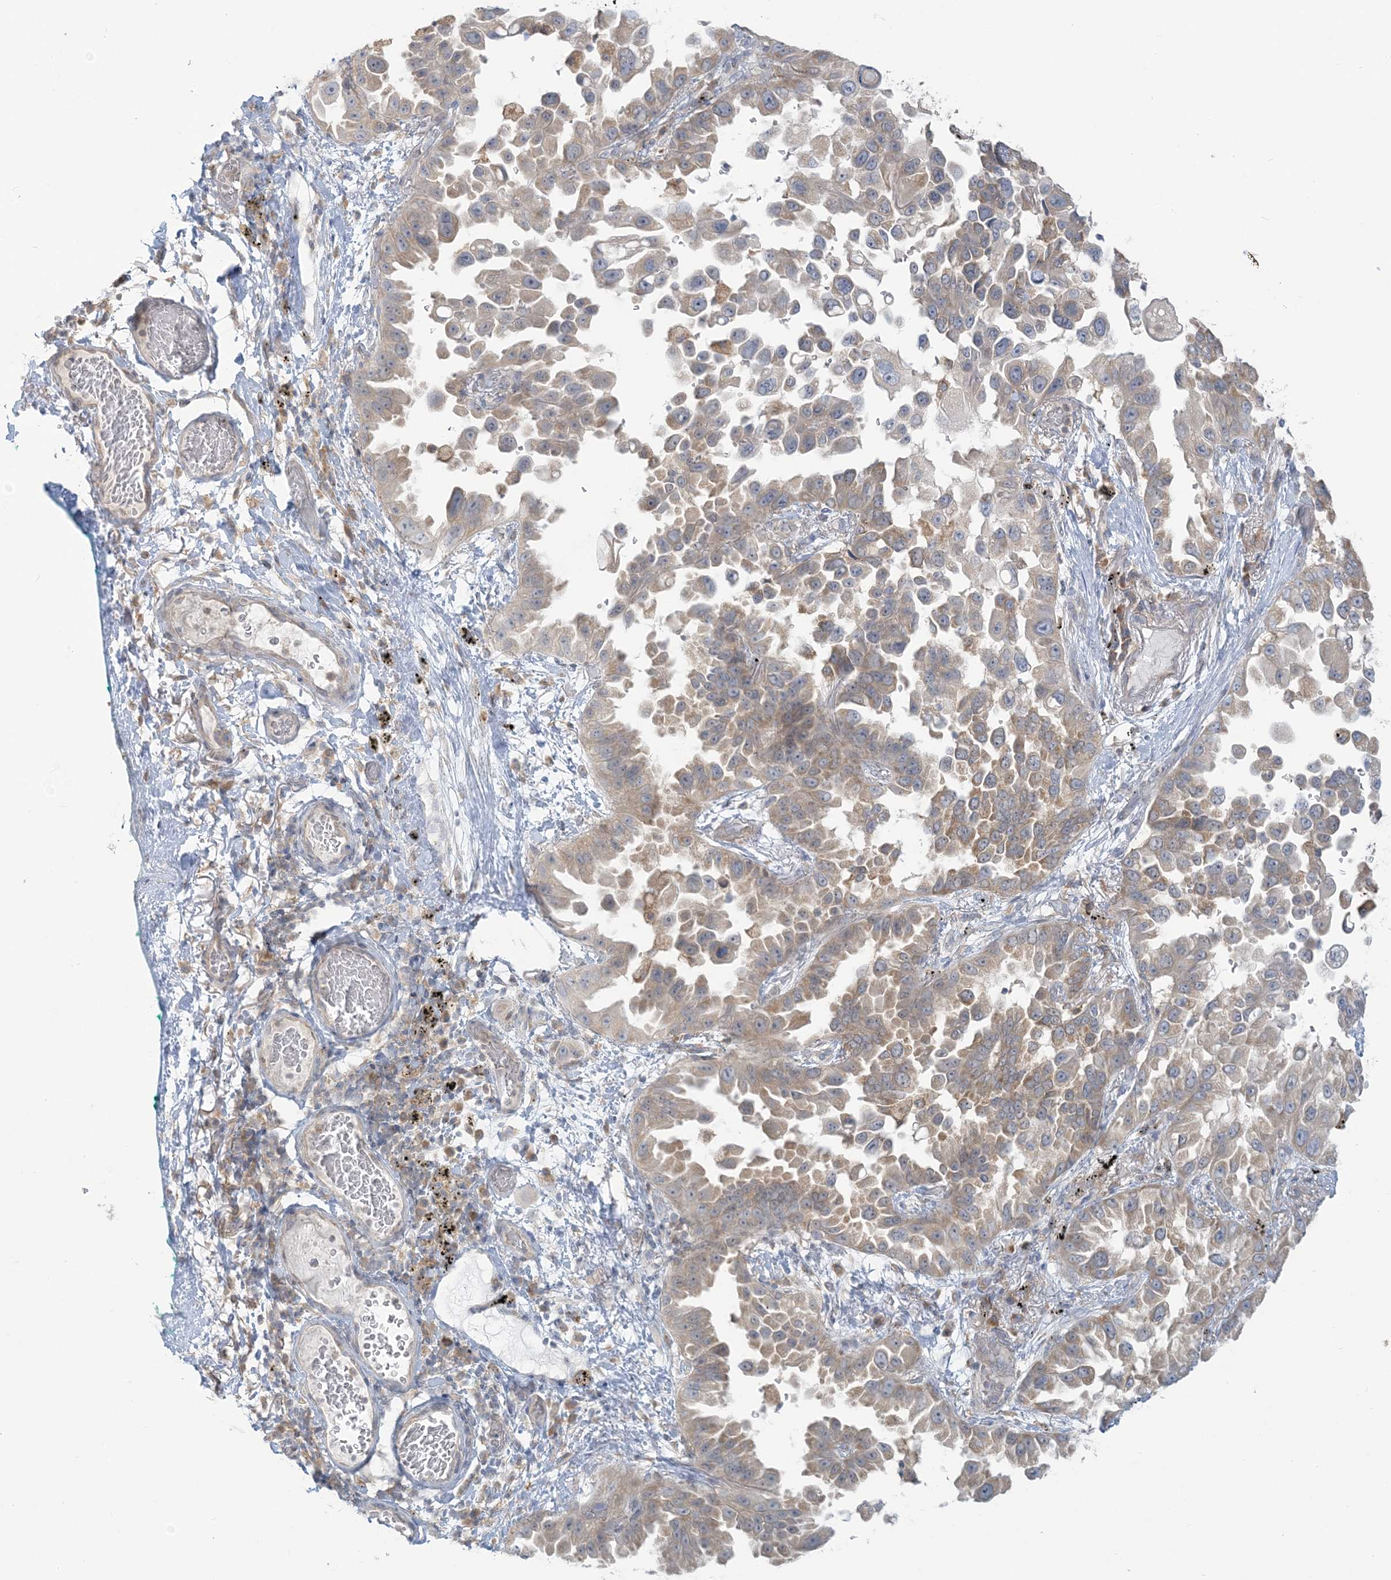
{"staining": {"intensity": "moderate", "quantity": "25%-75%", "location": "cytoplasmic/membranous"}, "tissue": "lung cancer", "cell_type": "Tumor cells", "image_type": "cancer", "snomed": [{"axis": "morphology", "description": "Adenocarcinoma, NOS"}, {"axis": "topography", "description": "Lung"}], "caption": "Lung cancer (adenocarcinoma) tissue reveals moderate cytoplasmic/membranous expression in approximately 25%-75% of tumor cells, visualized by immunohistochemistry. (DAB (3,3'-diaminobenzidine) IHC, brown staining for protein, blue staining for nuclei).", "gene": "EEFSEC", "patient": {"sex": "female", "age": 67}}